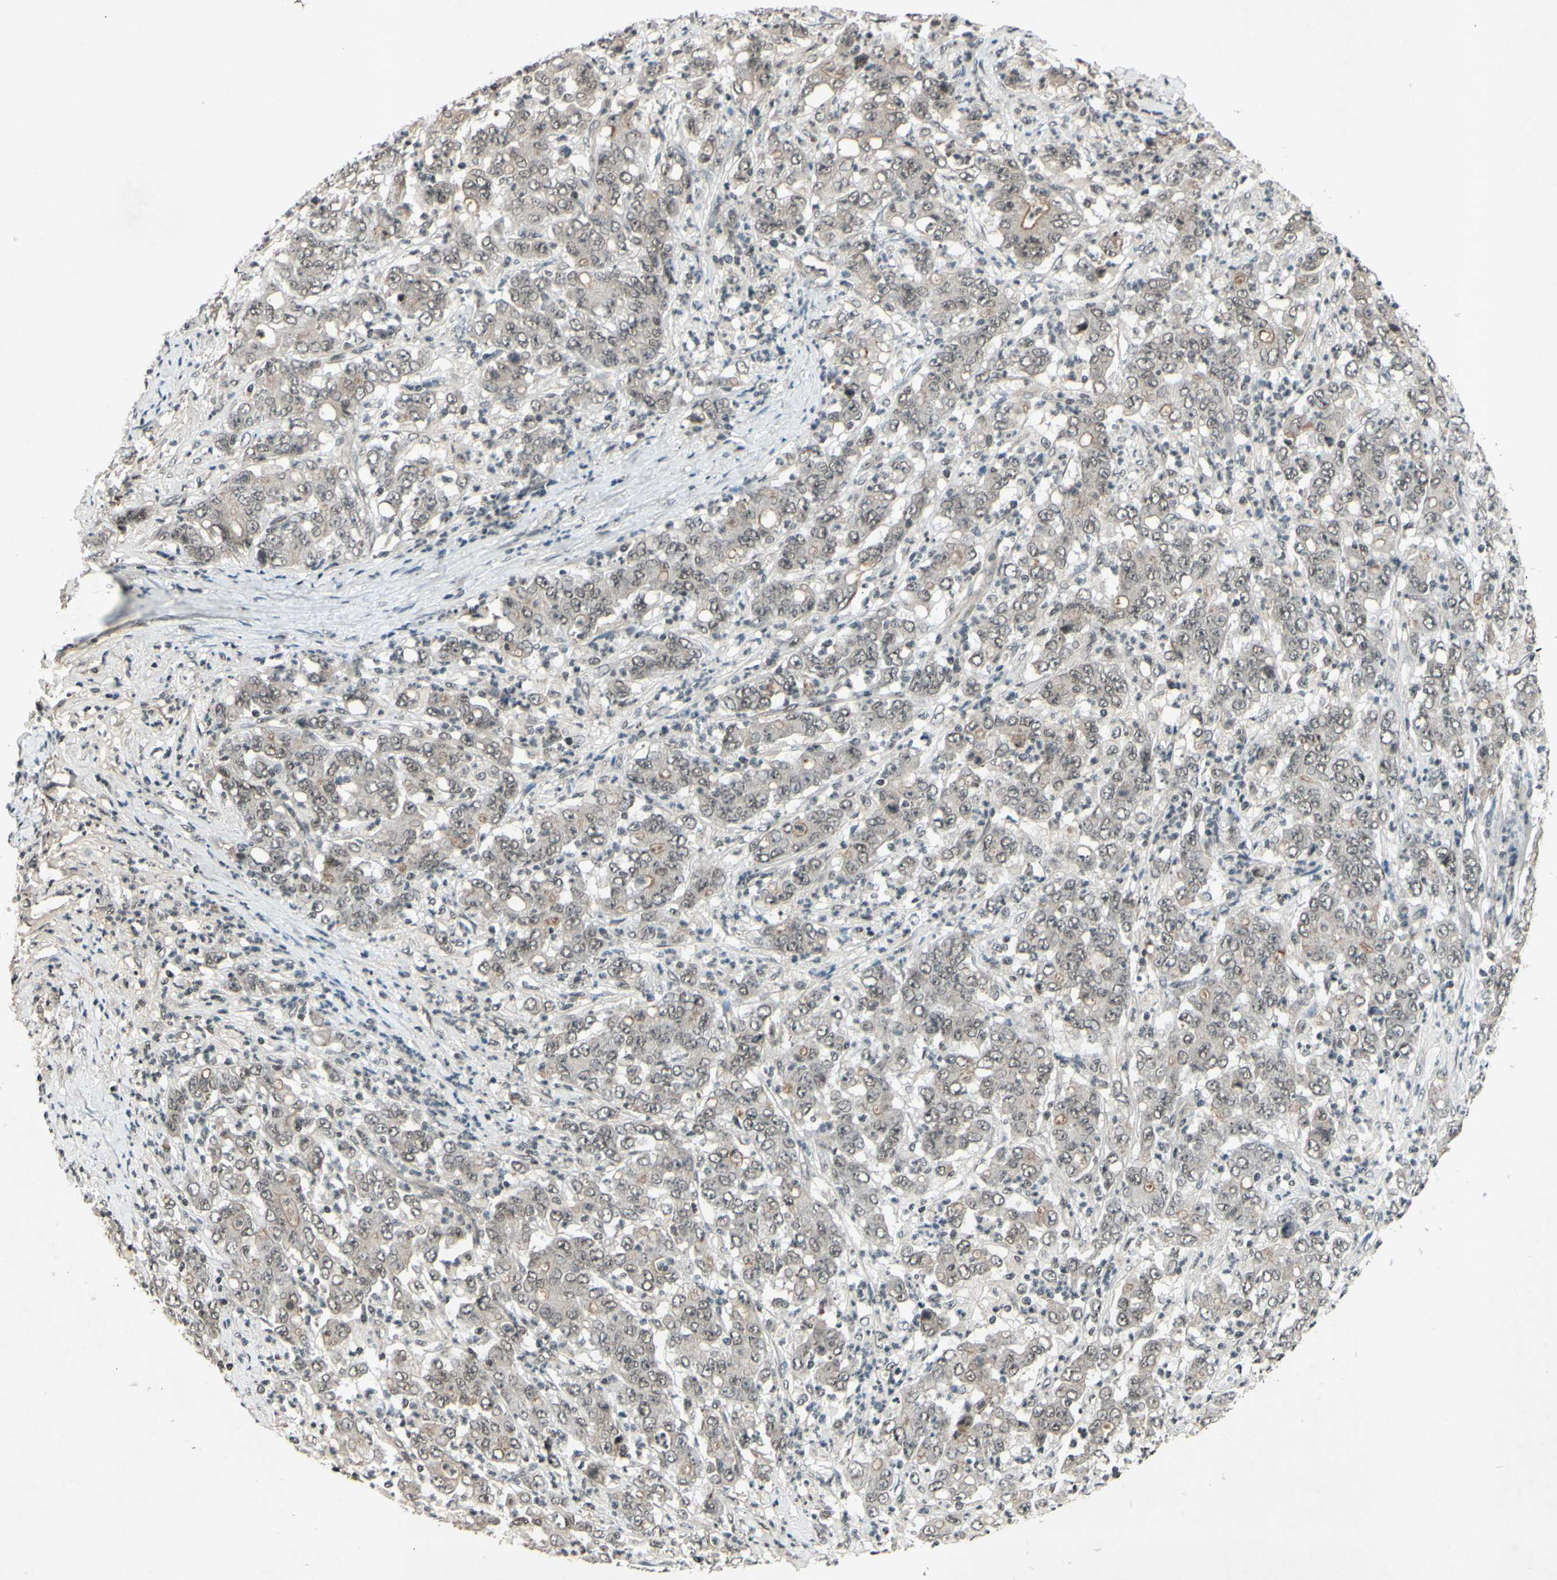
{"staining": {"intensity": "weak", "quantity": "<25%", "location": "nuclear"}, "tissue": "stomach cancer", "cell_type": "Tumor cells", "image_type": "cancer", "snomed": [{"axis": "morphology", "description": "Adenocarcinoma, NOS"}, {"axis": "topography", "description": "Stomach, lower"}], "caption": "An IHC micrograph of stomach cancer is shown. There is no staining in tumor cells of stomach cancer.", "gene": "SNW1", "patient": {"sex": "female", "age": 71}}